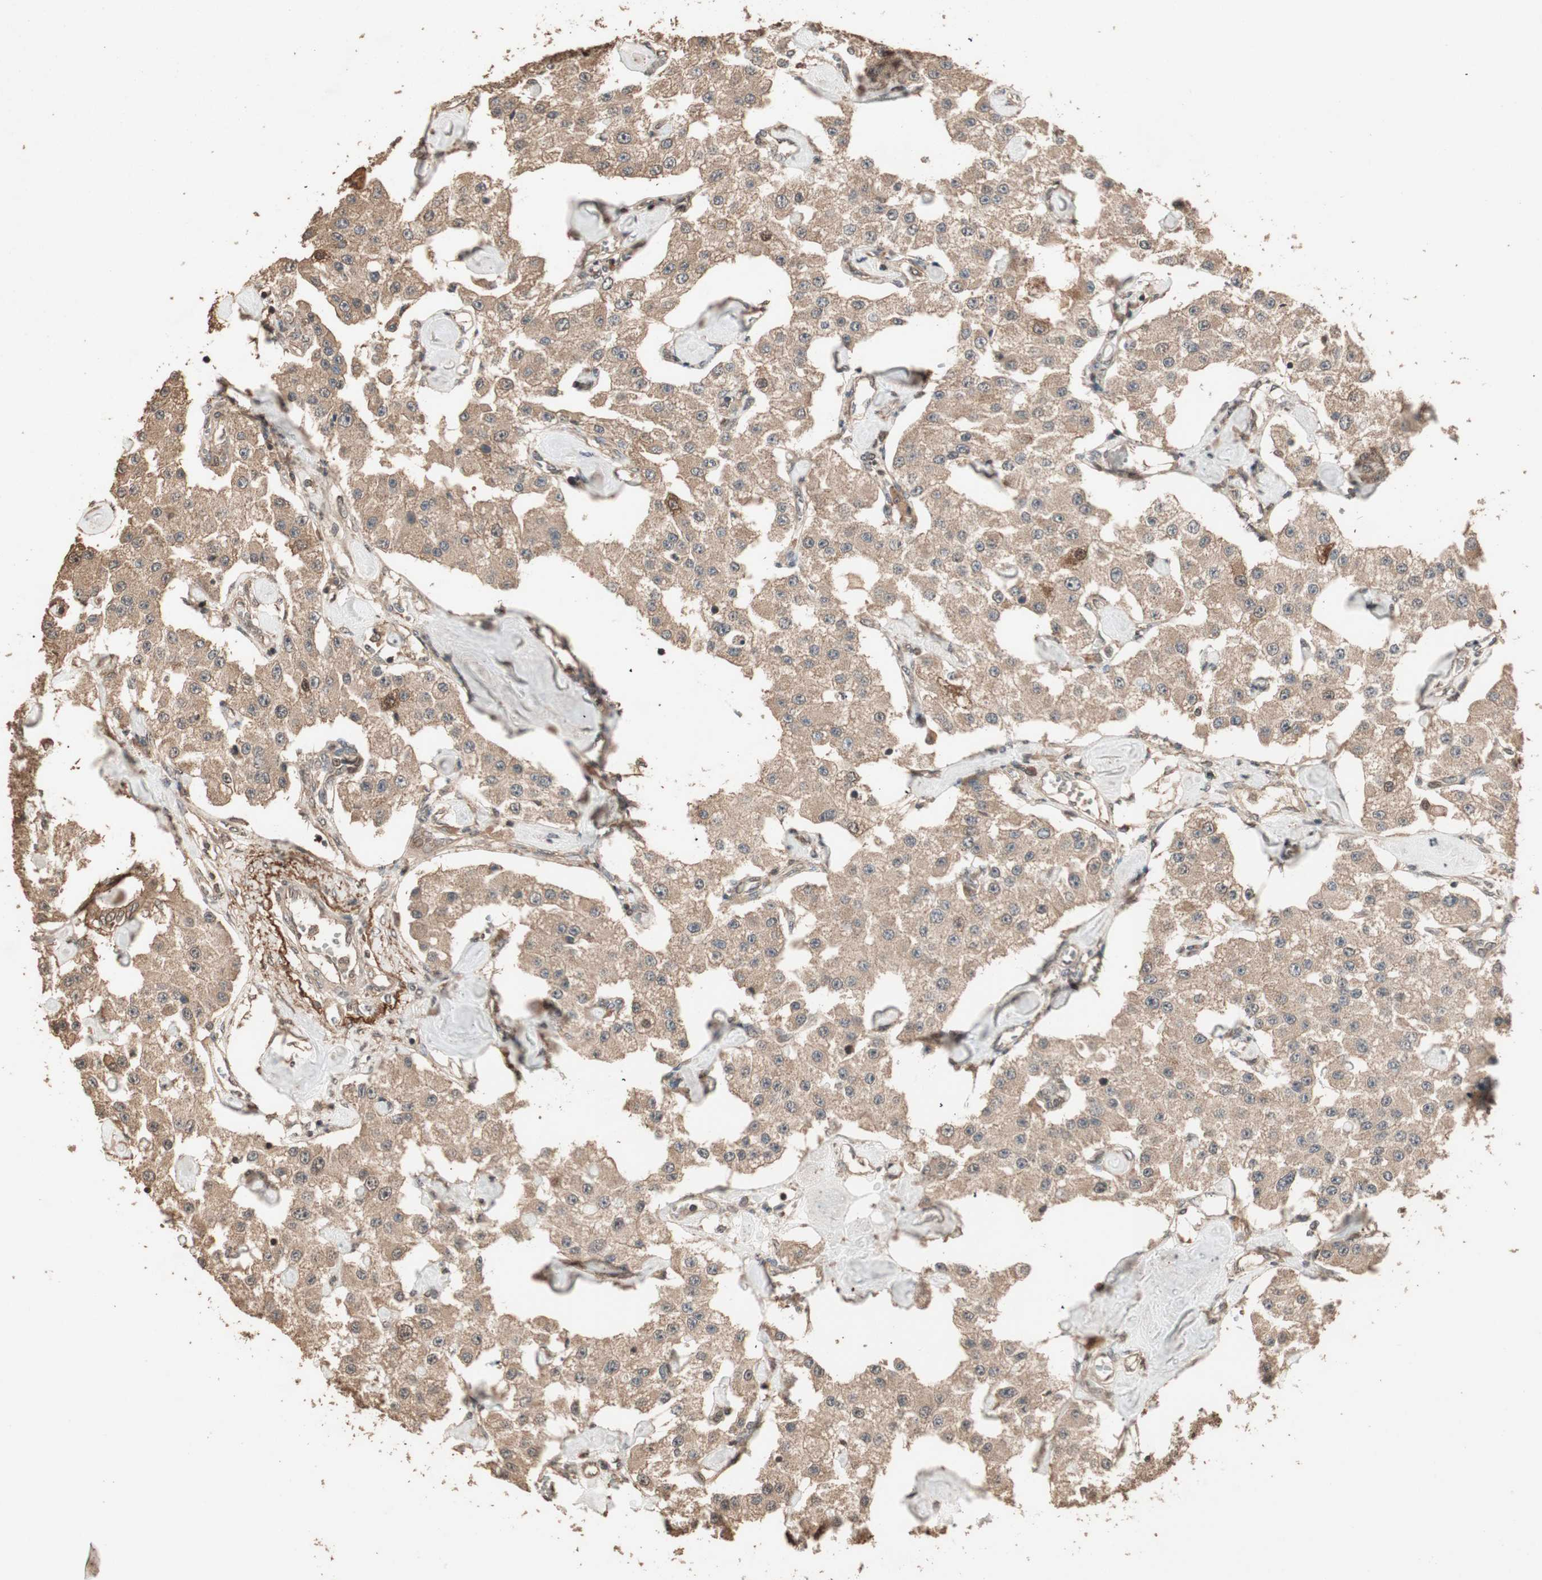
{"staining": {"intensity": "moderate", "quantity": ">75%", "location": "cytoplasmic/membranous"}, "tissue": "carcinoid", "cell_type": "Tumor cells", "image_type": "cancer", "snomed": [{"axis": "morphology", "description": "Carcinoid, malignant, NOS"}, {"axis": "topography", "description": "Pancreas"}], "caption": "Approximately >75% of tumor cells in carcinoid reveal moderate cytoplasmic/membranous protein staining as visualized by brown immunohistochemical staining.", "gene": "USP20", "patient": {"sex": "male", "age": 41}}